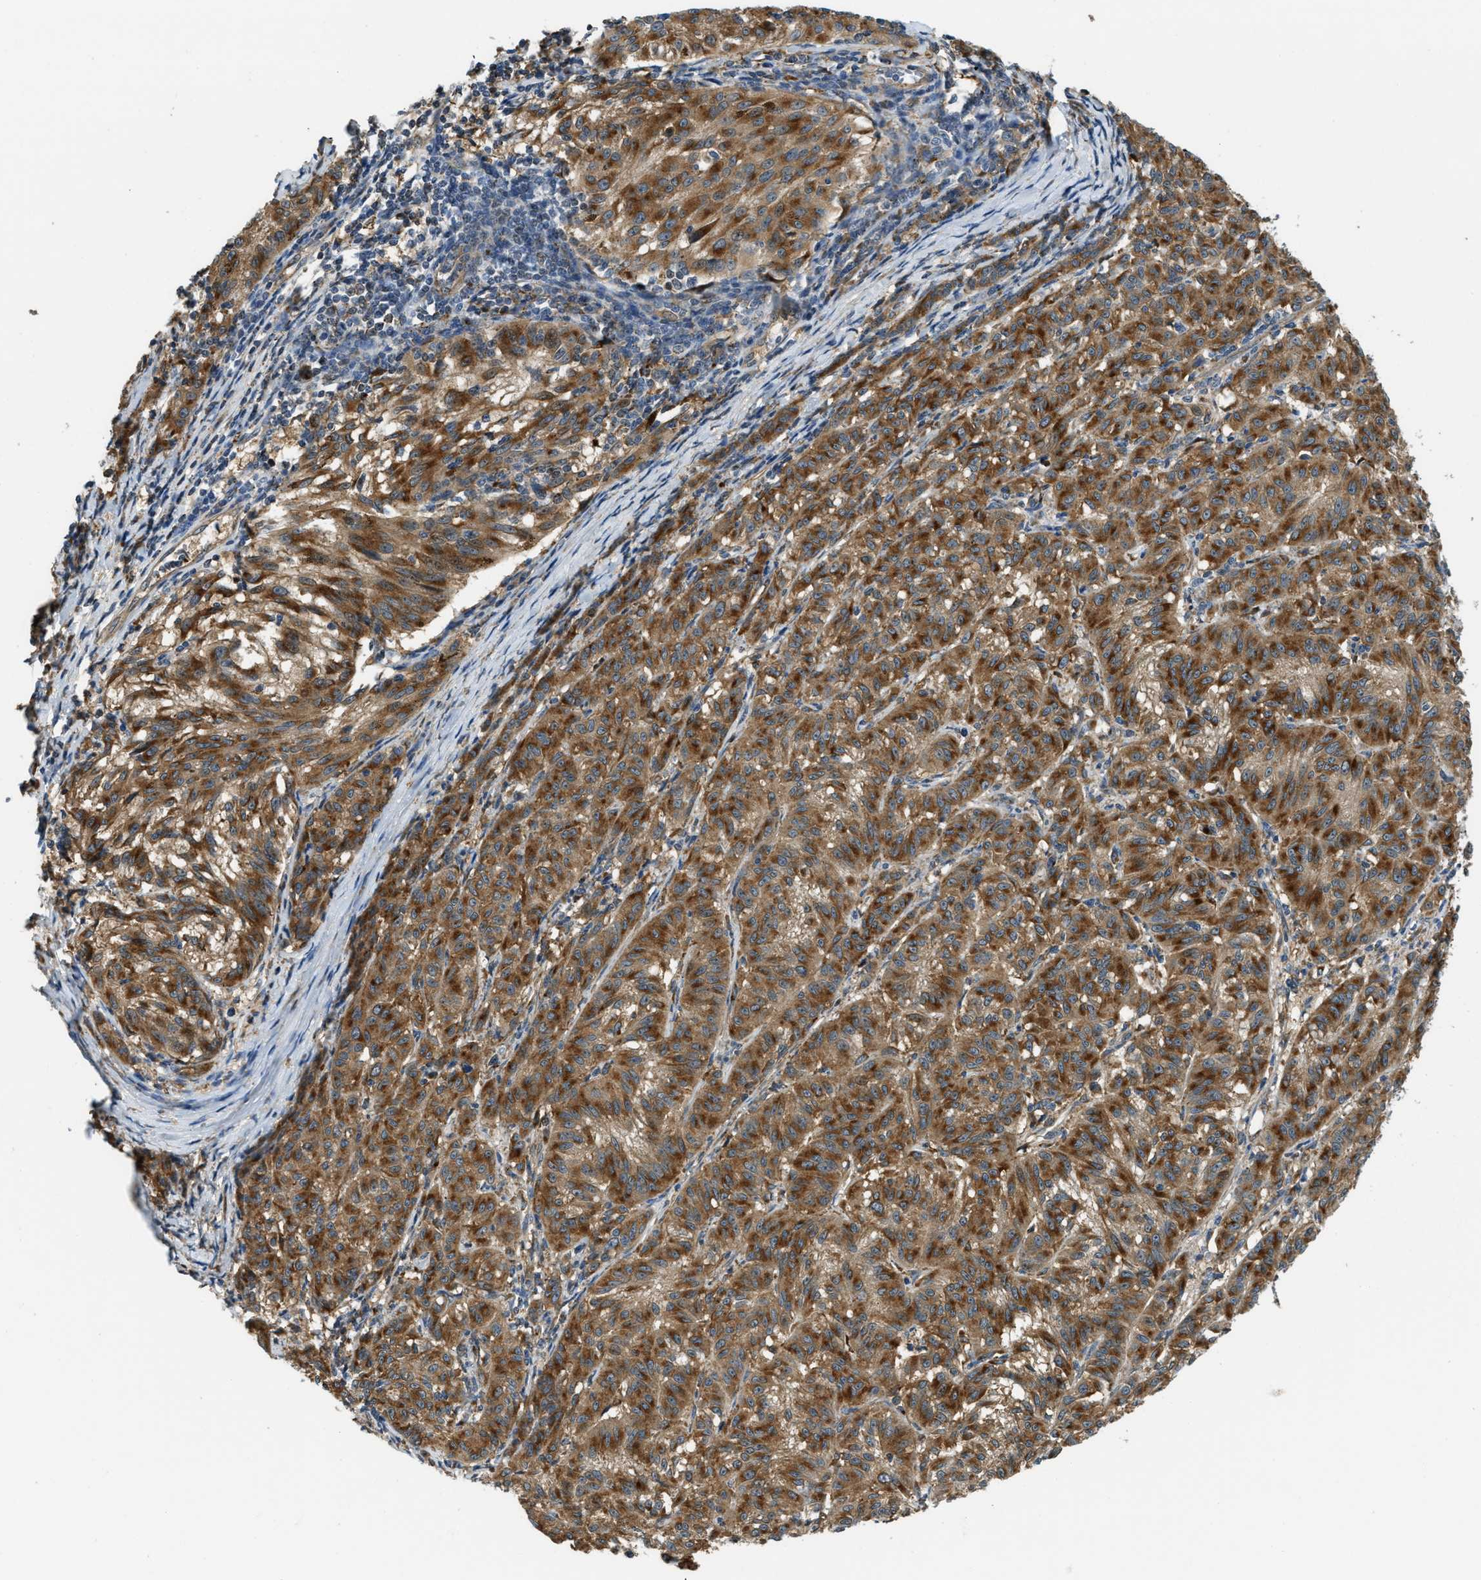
{"staining": {"intensity": "moderate", "quantity": ">75%", "location": "cytoplasmic/membranous"}, "tissue": "melanoma", "cell_type": "Tumor cells", "image_type": "cancer", "snomed": [{"axis": "morphology", "description": "Malignant melanoma, NOS"}, {"axis": "topography", "description": "Skin"}], "caption": "A photomicrograph of human melanoma stained for a protein exhibits moderate cytoplasmic/membranous brown staining in tumor cells.", "gene": "STARD3NL", "patient": {"sex": "female", "age": 72}}